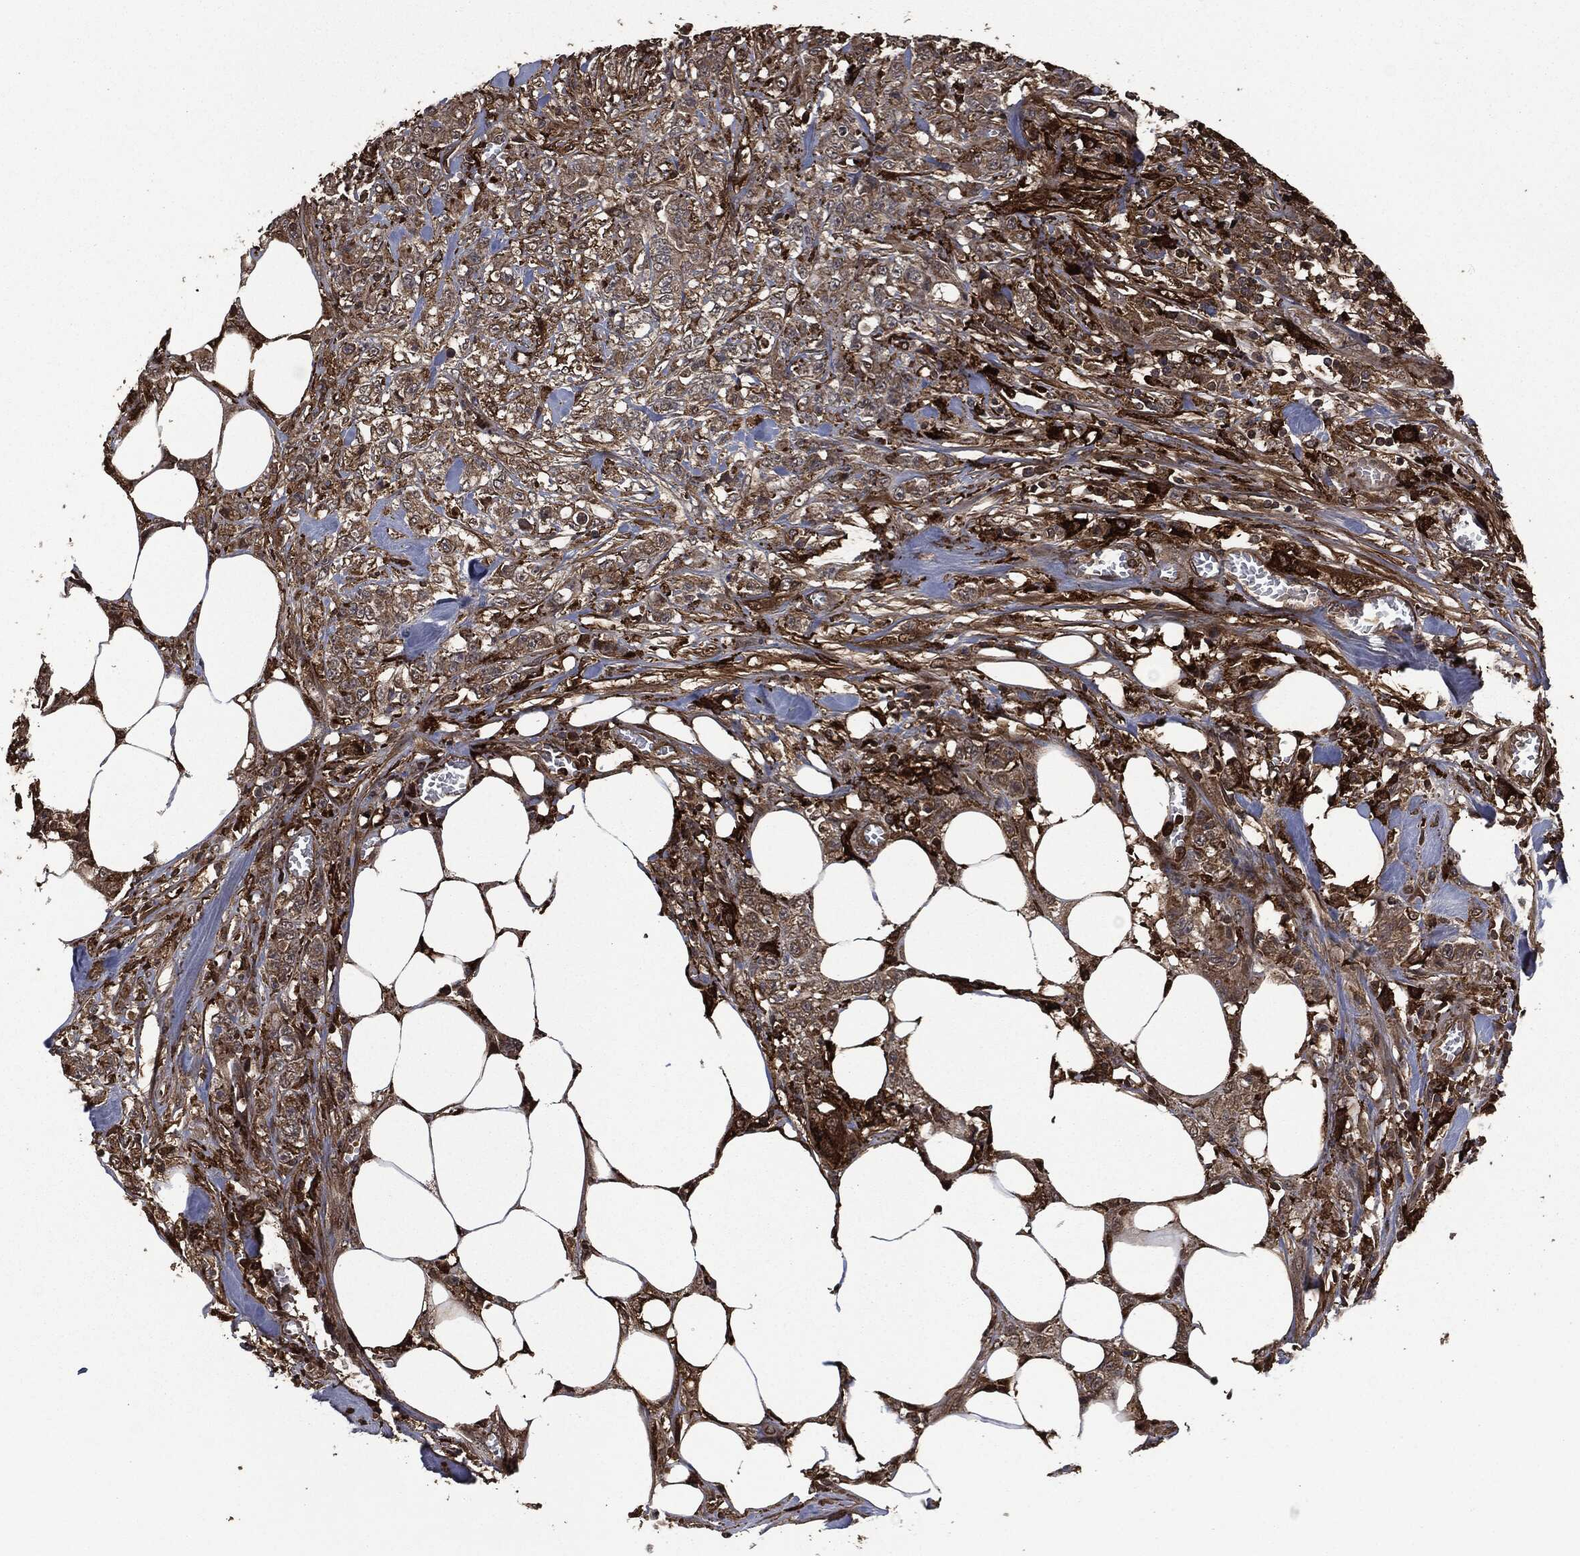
{"staining": {"intensity": "moderate", "quantity": ">75%", "location": "cytoplasmic/membranous"}, "tissue": "colorectal cancer", "cell_type": "Tumor cells", "image_type": "cancer", "snomed": [{"axis": "morphology", "description": "Adenocarcinoma, NOS"}, {"axis": "topography", "description": "Colon"}], "caption": "Approximately >75% of tumor cells in human colorectal cancer (adenocarcinoma) display moderate cytoplasmic/membranous protein positivity as visualized by brown immunohistochemical staining.", "gene": "CRABP2", "patient": {"sex": "female", "age": 48}}